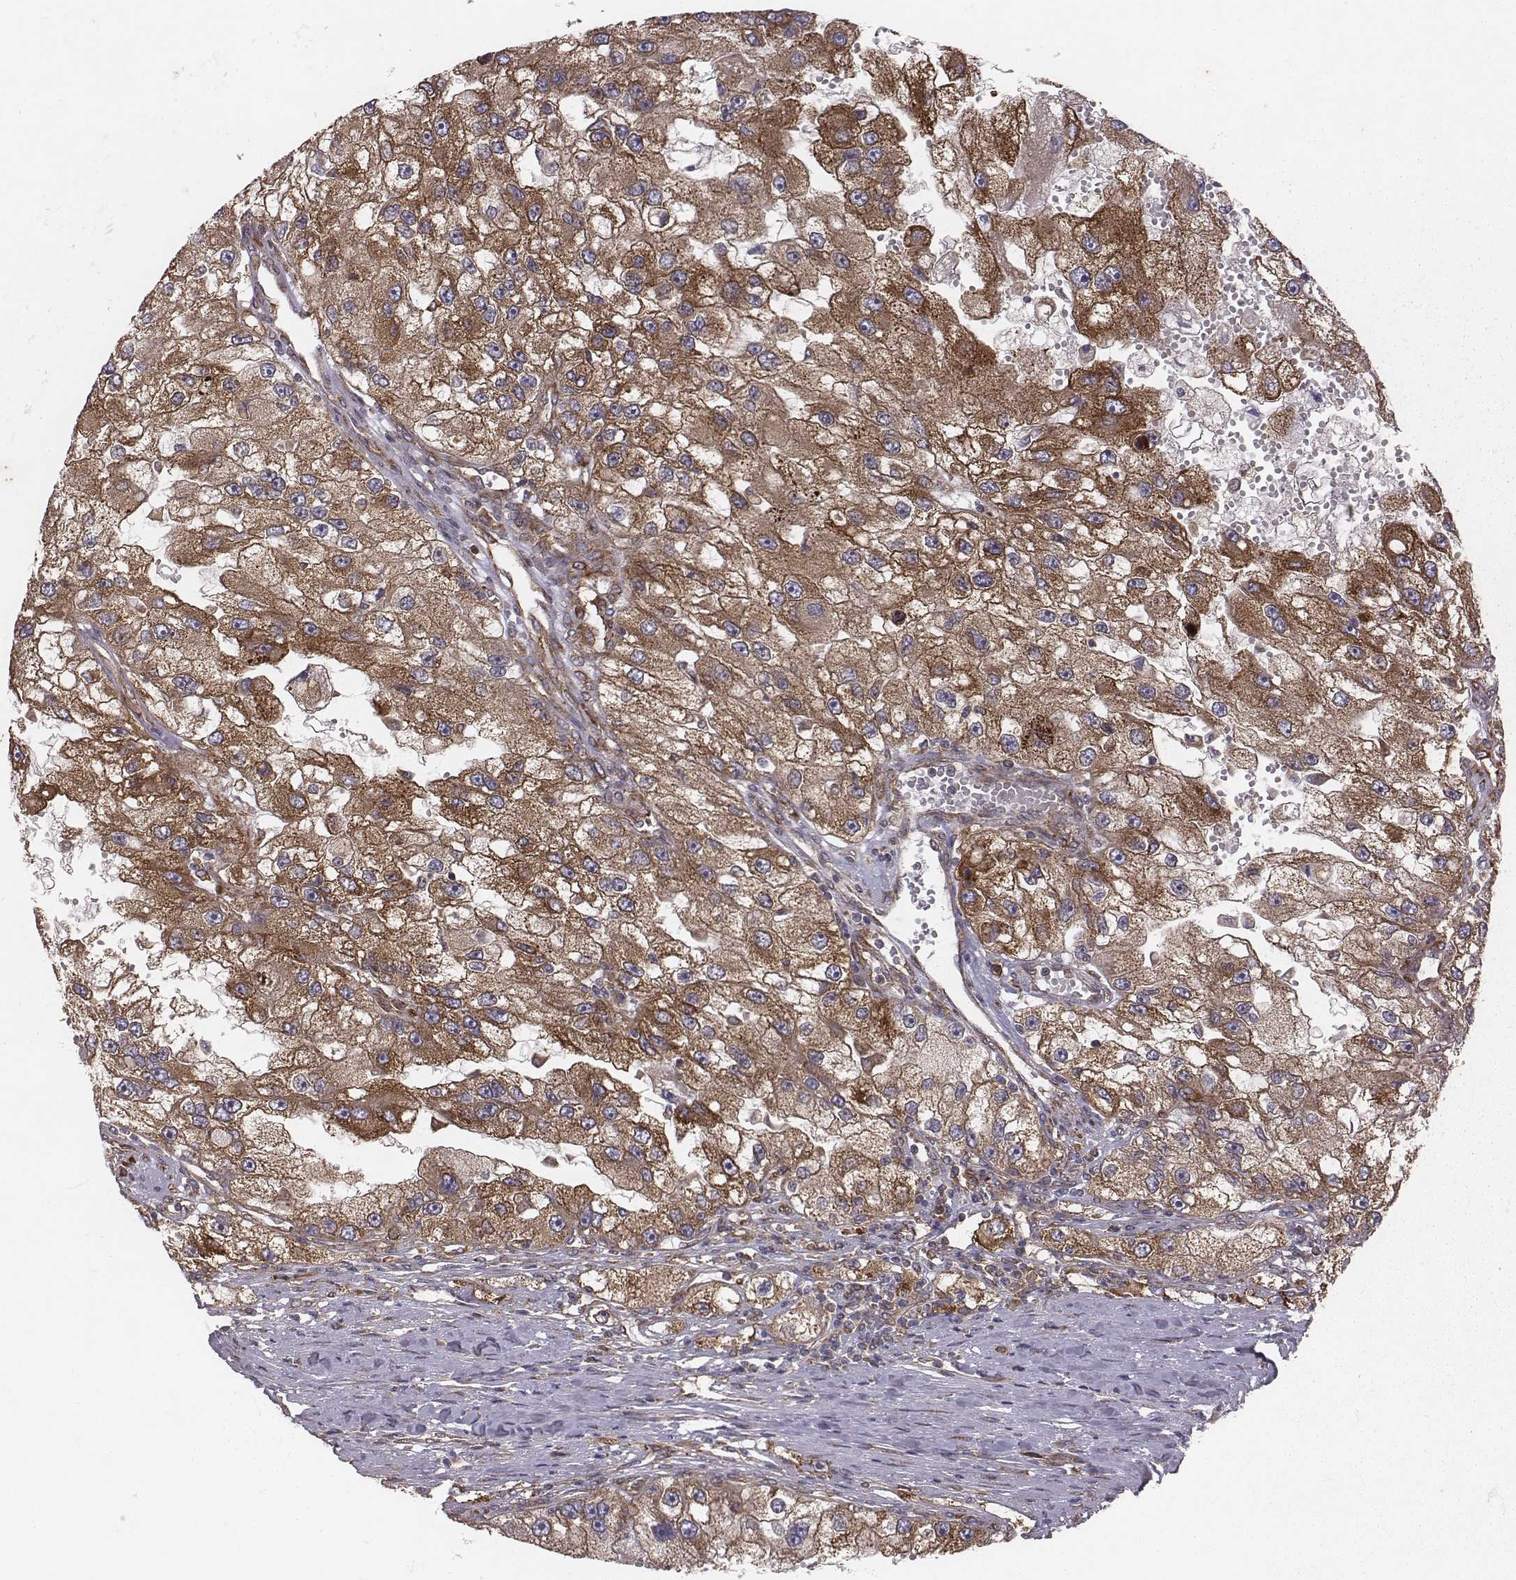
{"staining": {"intensity": "weak", "quantity": ">75%", "location": "cytoplasmic/membranous"}, "tissue": "renal cancer", "cell_type": "Tumor cells", "image_type": "cancer", "snomed": [{"axis": "morphology", "description": "Adenocarcinoma, NOS"}, {"axis": "topography", "description": "Kidney"}], "caption": "This histopathology image shows immunohistochemistry (IHC) staining of human renal adenocarcinoma, with low weak cytoplasmic/membranous staining in approximately >75% of tumor cells.", "gene": "TXLNA", "patient": {"sex": "male", "age": 63}}